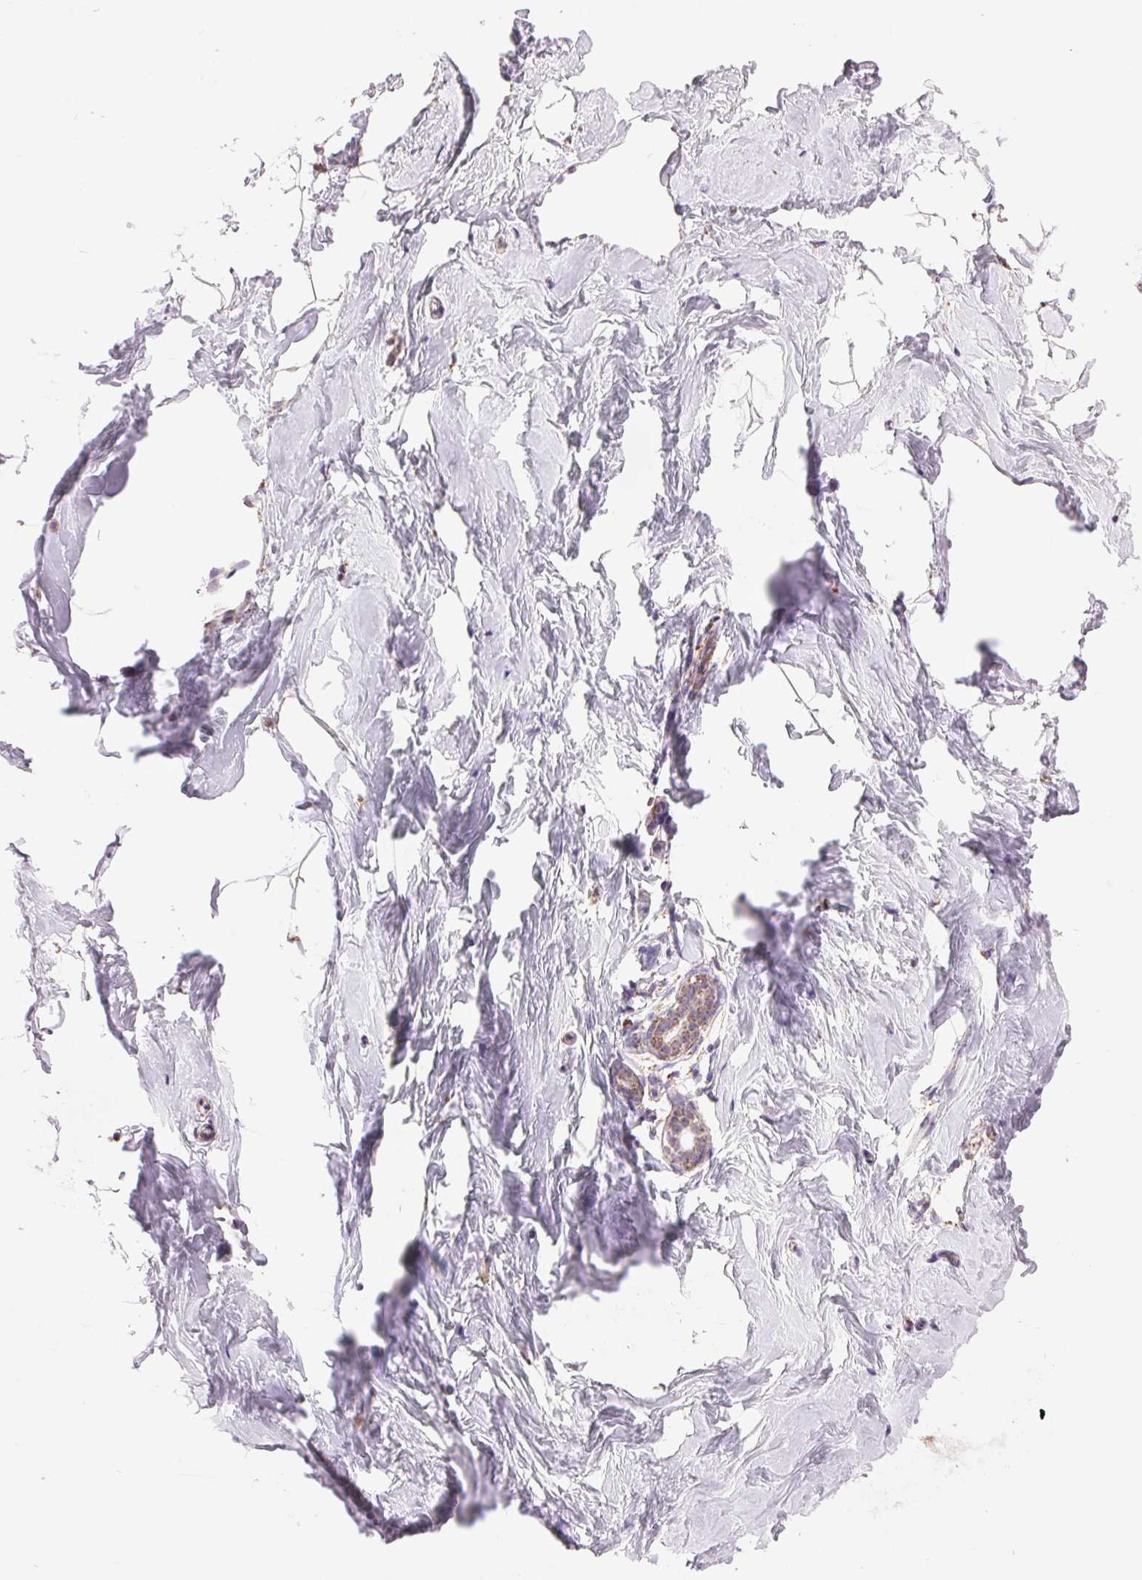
{"staining": {"intensity": "negative", "quantity": "none", "location": "none"}, "tissue": "breast", "cell_type": "Adipocytes", "image_type": "normal", "snomed": [{"axis": "morphology", "description": "Normal tissue, NOS"}, {"axis": "topography", "description": "Breast"}], "caption": "Immunohistochemistry (IHC) micrograph of unremarkable breast stained for a protein (brown), which shows no positivity in adipocytes.", "gene": "ATP5PB", "patient": {"sex": "female", "age": 32}}